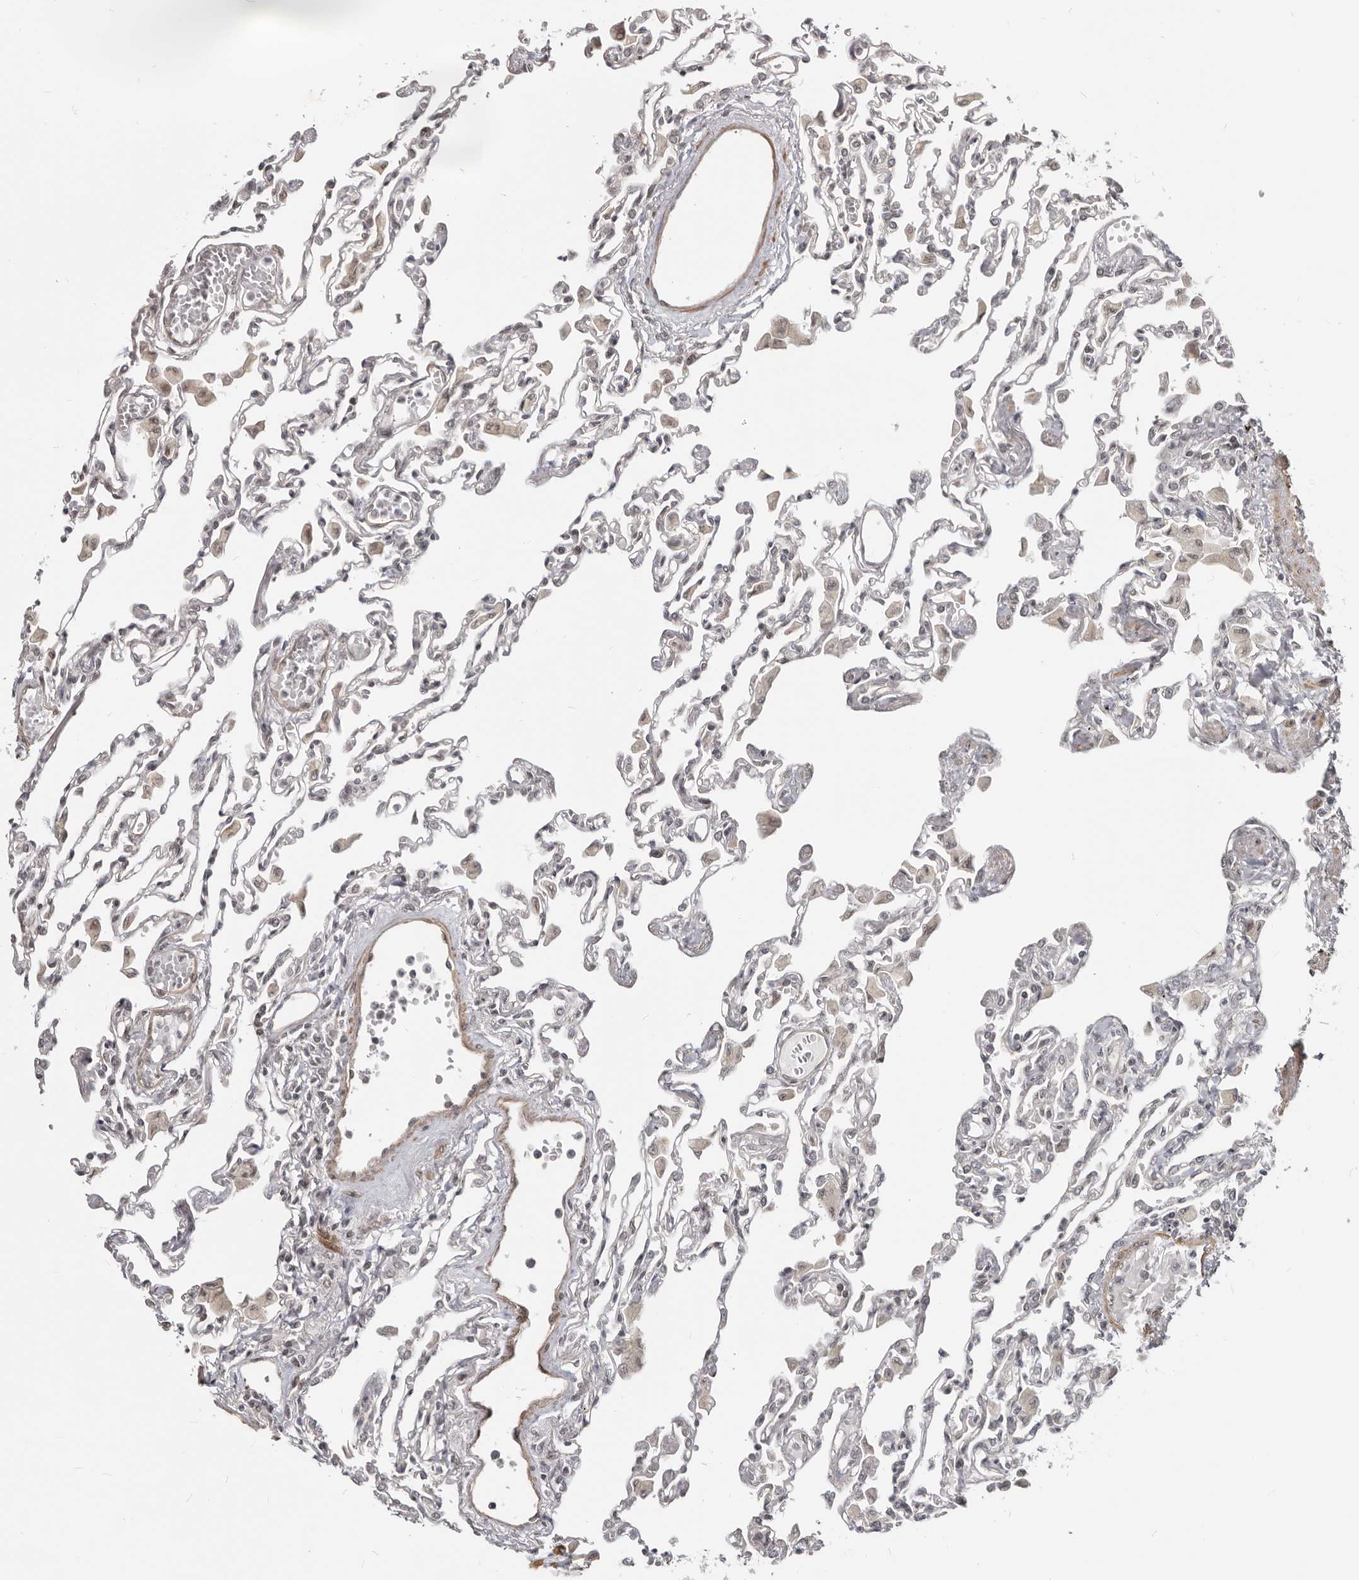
{"staining": {"intensity": "negative", "quantity": "none", "location": "none"}, "tissue": "lung", "cell_type": "Alveolar cells", "image_type": "normal", "snomed": [{"axis": "morphology", "description": "Normal tissue, NOS"}, {"axis": "topography", "description": "Bronchus"}, {"axis": "topography", "description": "Lung"}], "caption": "Immunohistochemical staining of unremarkable human lung displays no significant staining in alveolar cells. (DAB immunohistochemistry, high magnification).", "gene": "NUP153", "patient": {"sex": "female", "age": 49}}